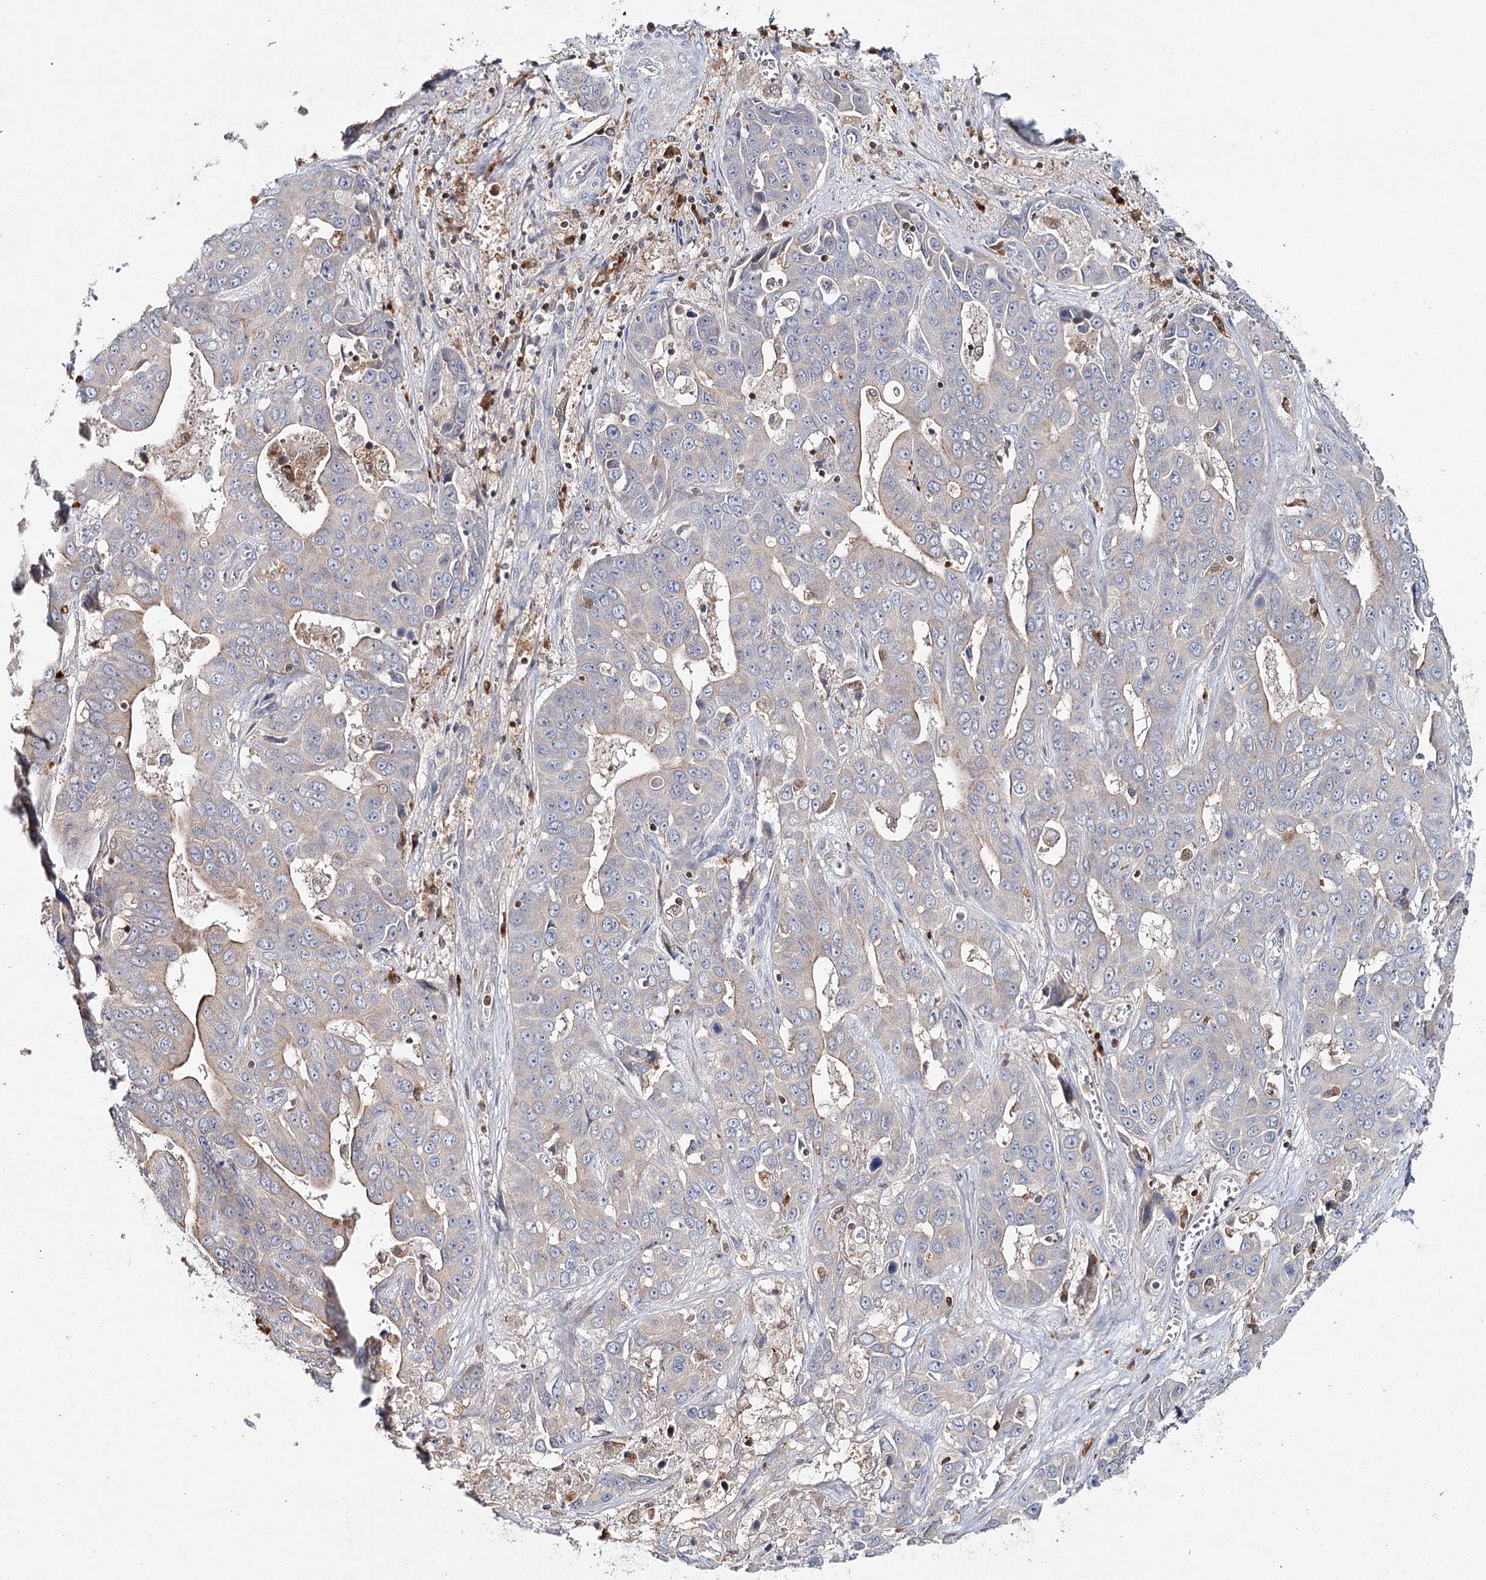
{"staining": {"intensity": "weak", "quantity": "<25%", "location": "cytoplasmic/membranous"}, "tissue": "liver cancer", "cell_type": "Tumor cells", "image_type": "cancer", "snomed": [{"axis": "morphology", "description": "Cholangiocarcinoma"}, {"axis": "topography", "description": "Liver"}], "caption": "Protein analysis of cholangiocarcinoma (liver) displays no significant expression in tumor cells.", "gene": "SLC41A2", "patient": {"sex": "female", "age": 52}}